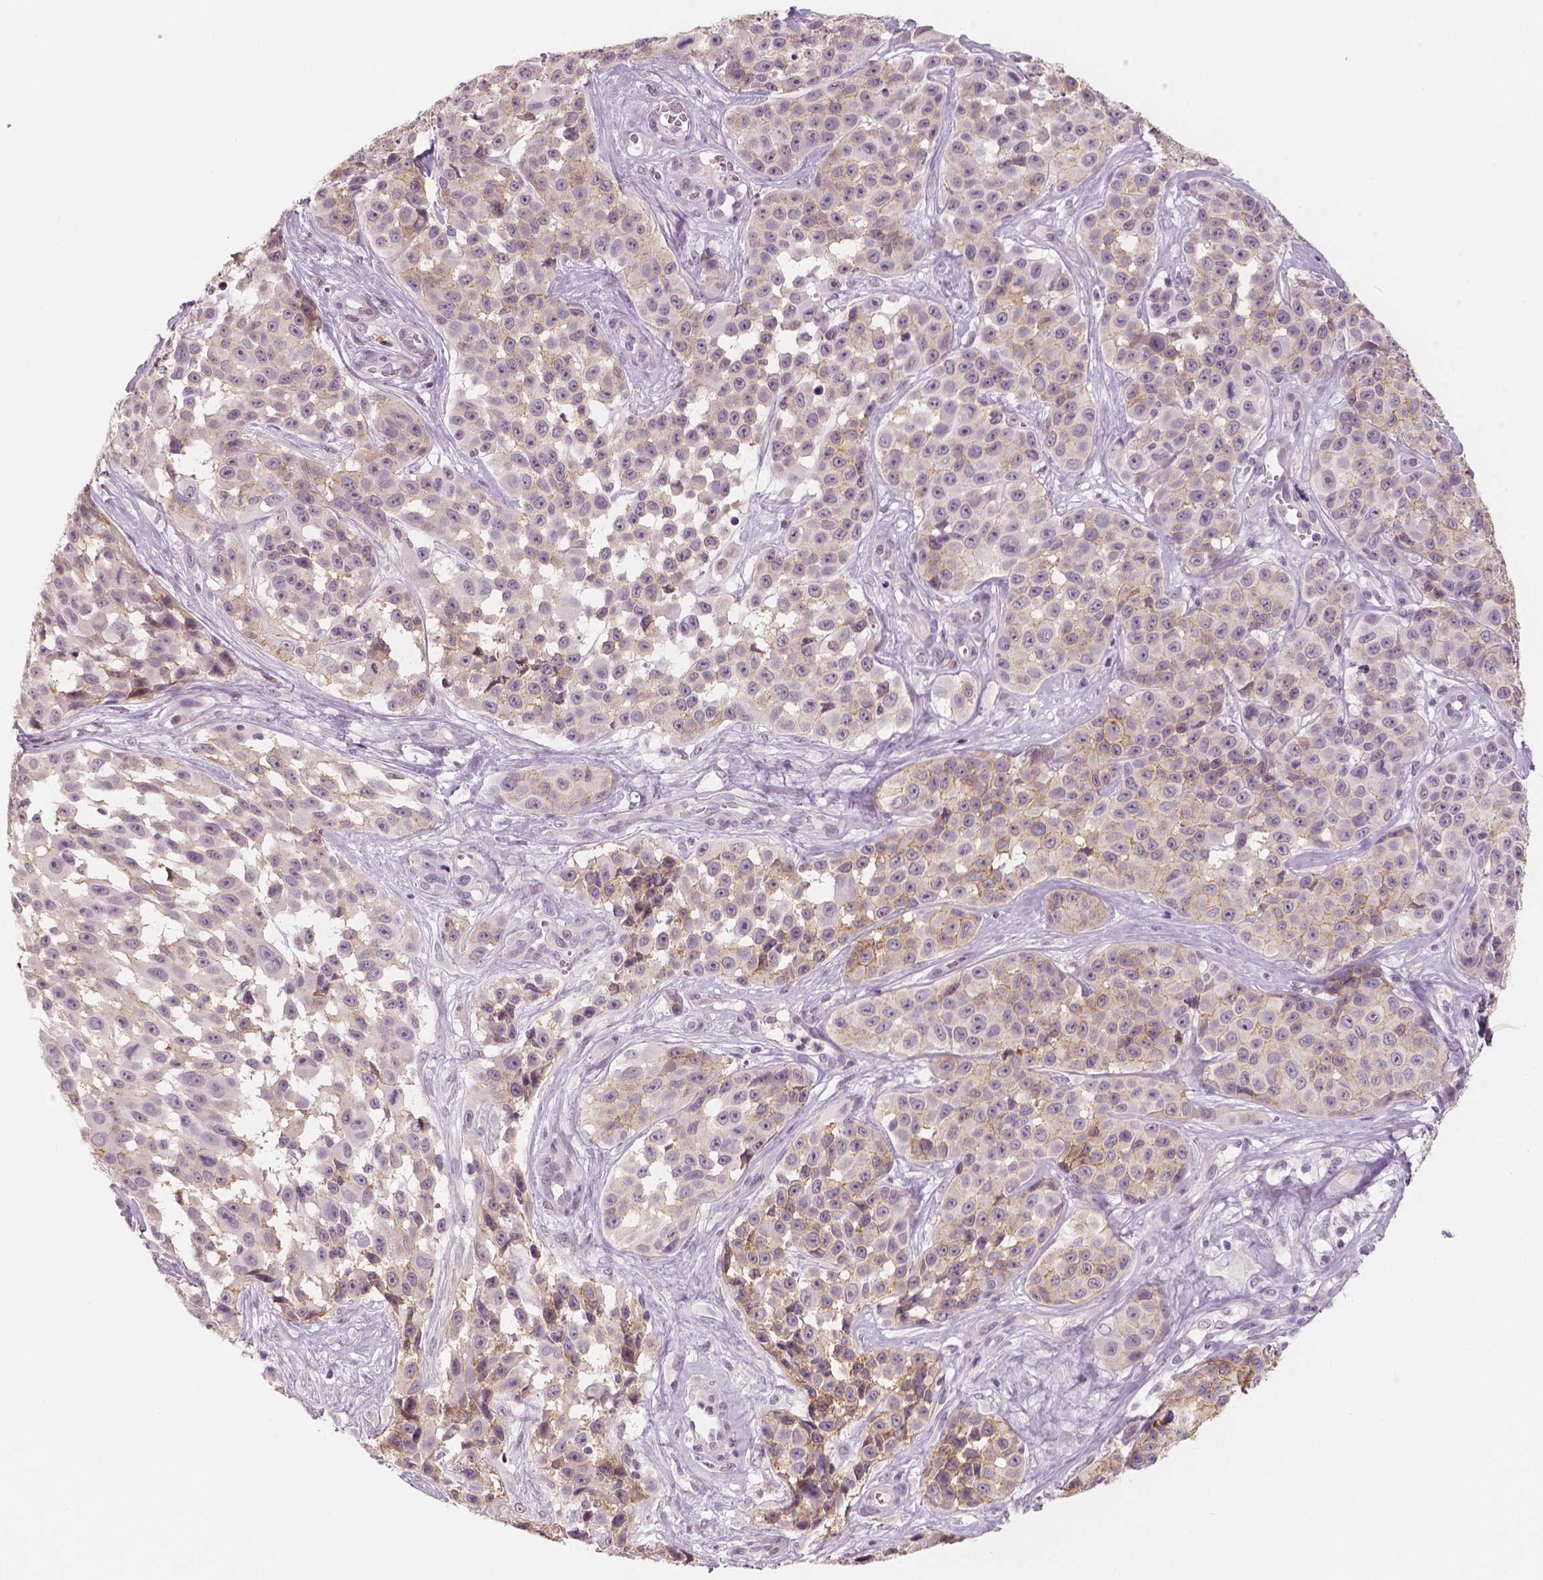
{"staining": {"intensity": "weak", "quantity": "25%-75%", "location": "cytoplasmic/membranous"}, "tissue": "melanoma", "cell_type": "Tumor cells", "image_type": "cancer", "snomed": [{"axis": "morphology", "description": "Malignant melanoma, NOS"}, {"axis": "topography", "description": "Skin"}], "caption": "A histopathology image of human malignant melanoma stained for a protein shows weak cytoplasmic/membranous brown staining in tumor cells. Using DAB (3,3'-diaminobenzidine) (brown) and hematoxylin (blue) stains, captured at high magnification using brightfield microscopy.", "gene": "KIT", "patient": {"sex": "female", "age": 88}}